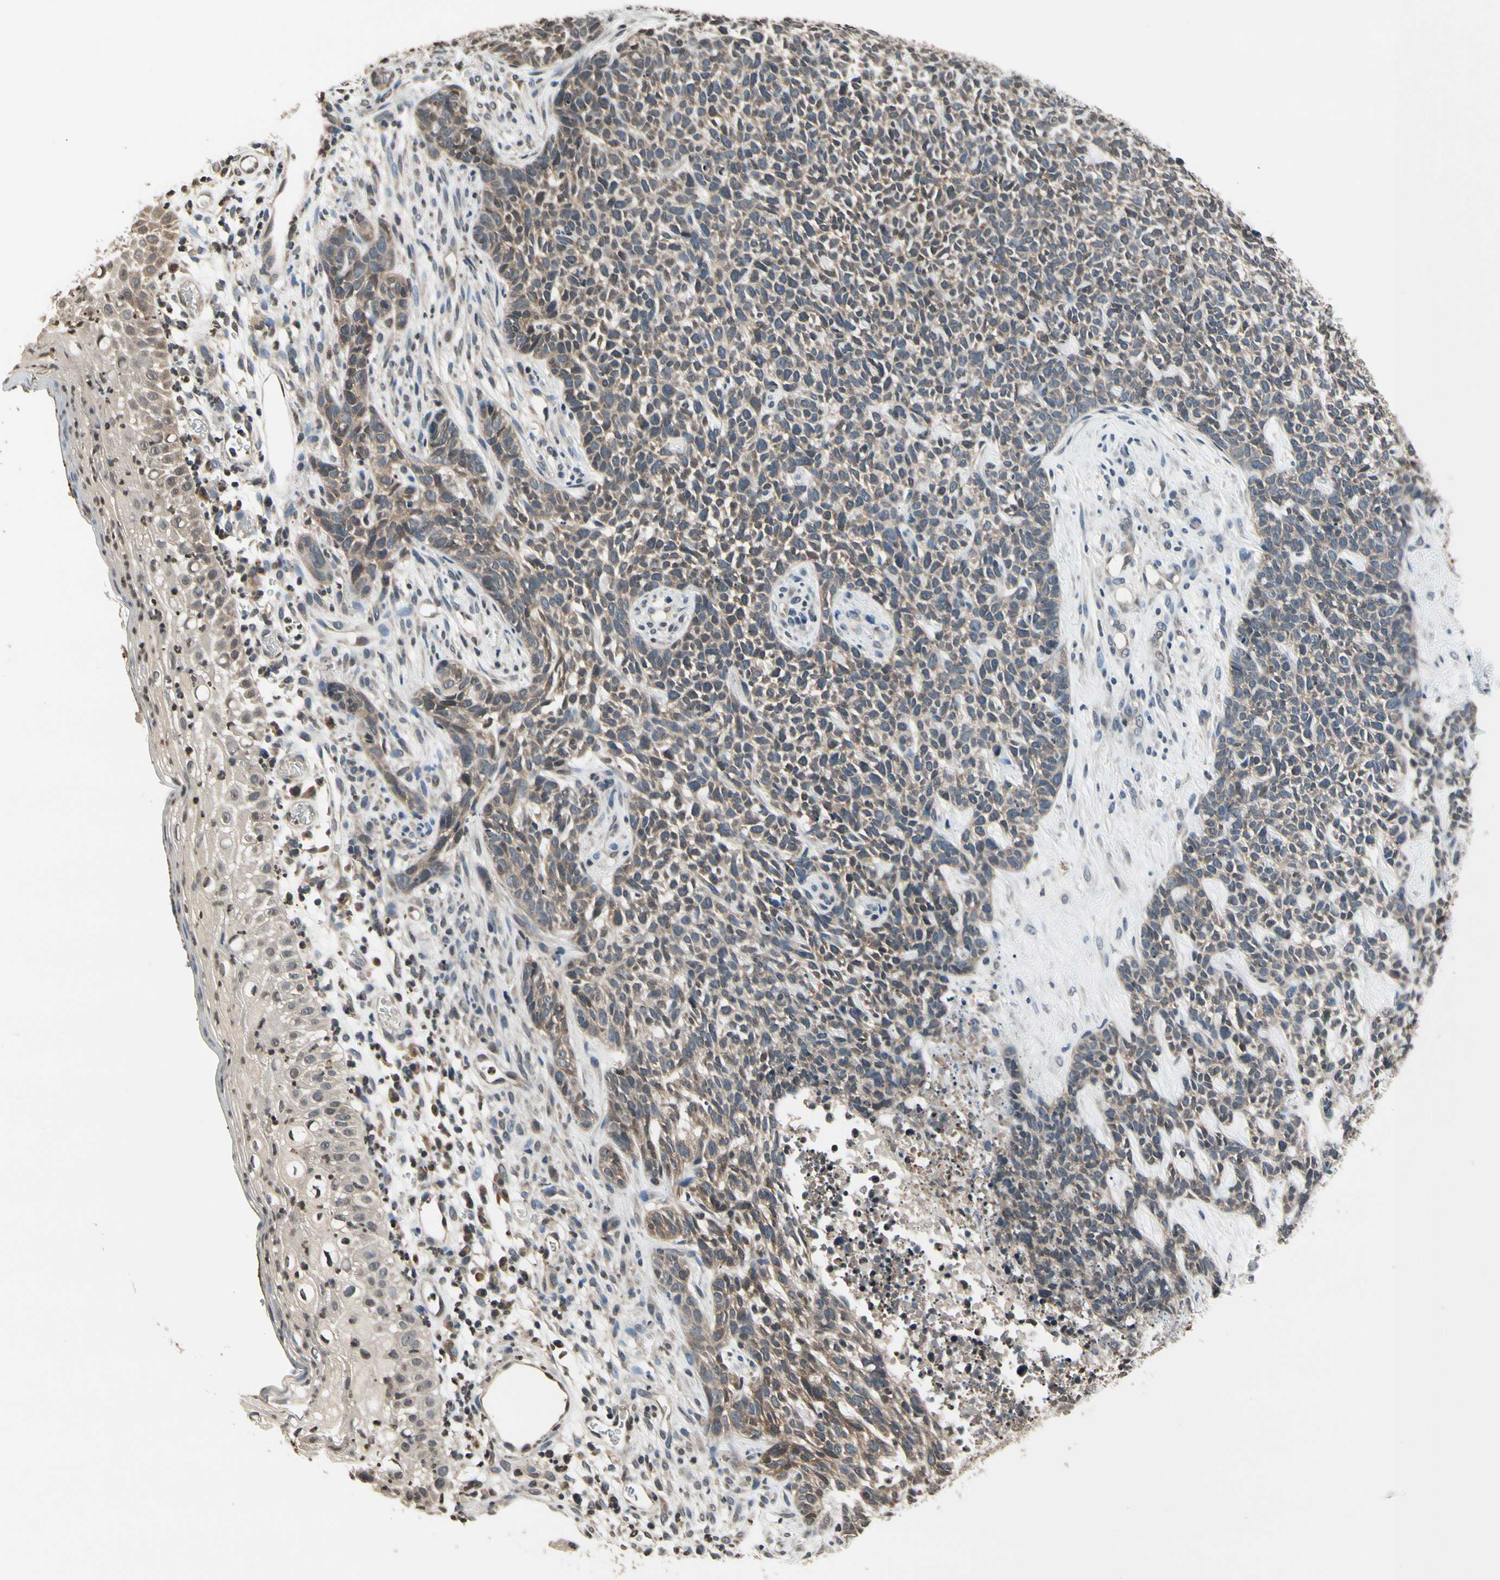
{"staining": {"intensity": "moderate", "quantity": ">75%", "location": "cytoplasmic/membranous"}, "tissue": "skin cancer", "cell_type": "Tumor cells", "image_type": "cancer", "snomed": [{"axis": "morphology", "description": "Basal cell carcinoma"}, {"axis": "topography", "description": "Skin"}], "caption": "Protein expression by immunohistochemistry shows moderate cytoplasmic/membranous expression in about >75% of tumor cells in skin cancer.", "gene": "GCLC", "patient": {"sex": "female", "age": 84}}